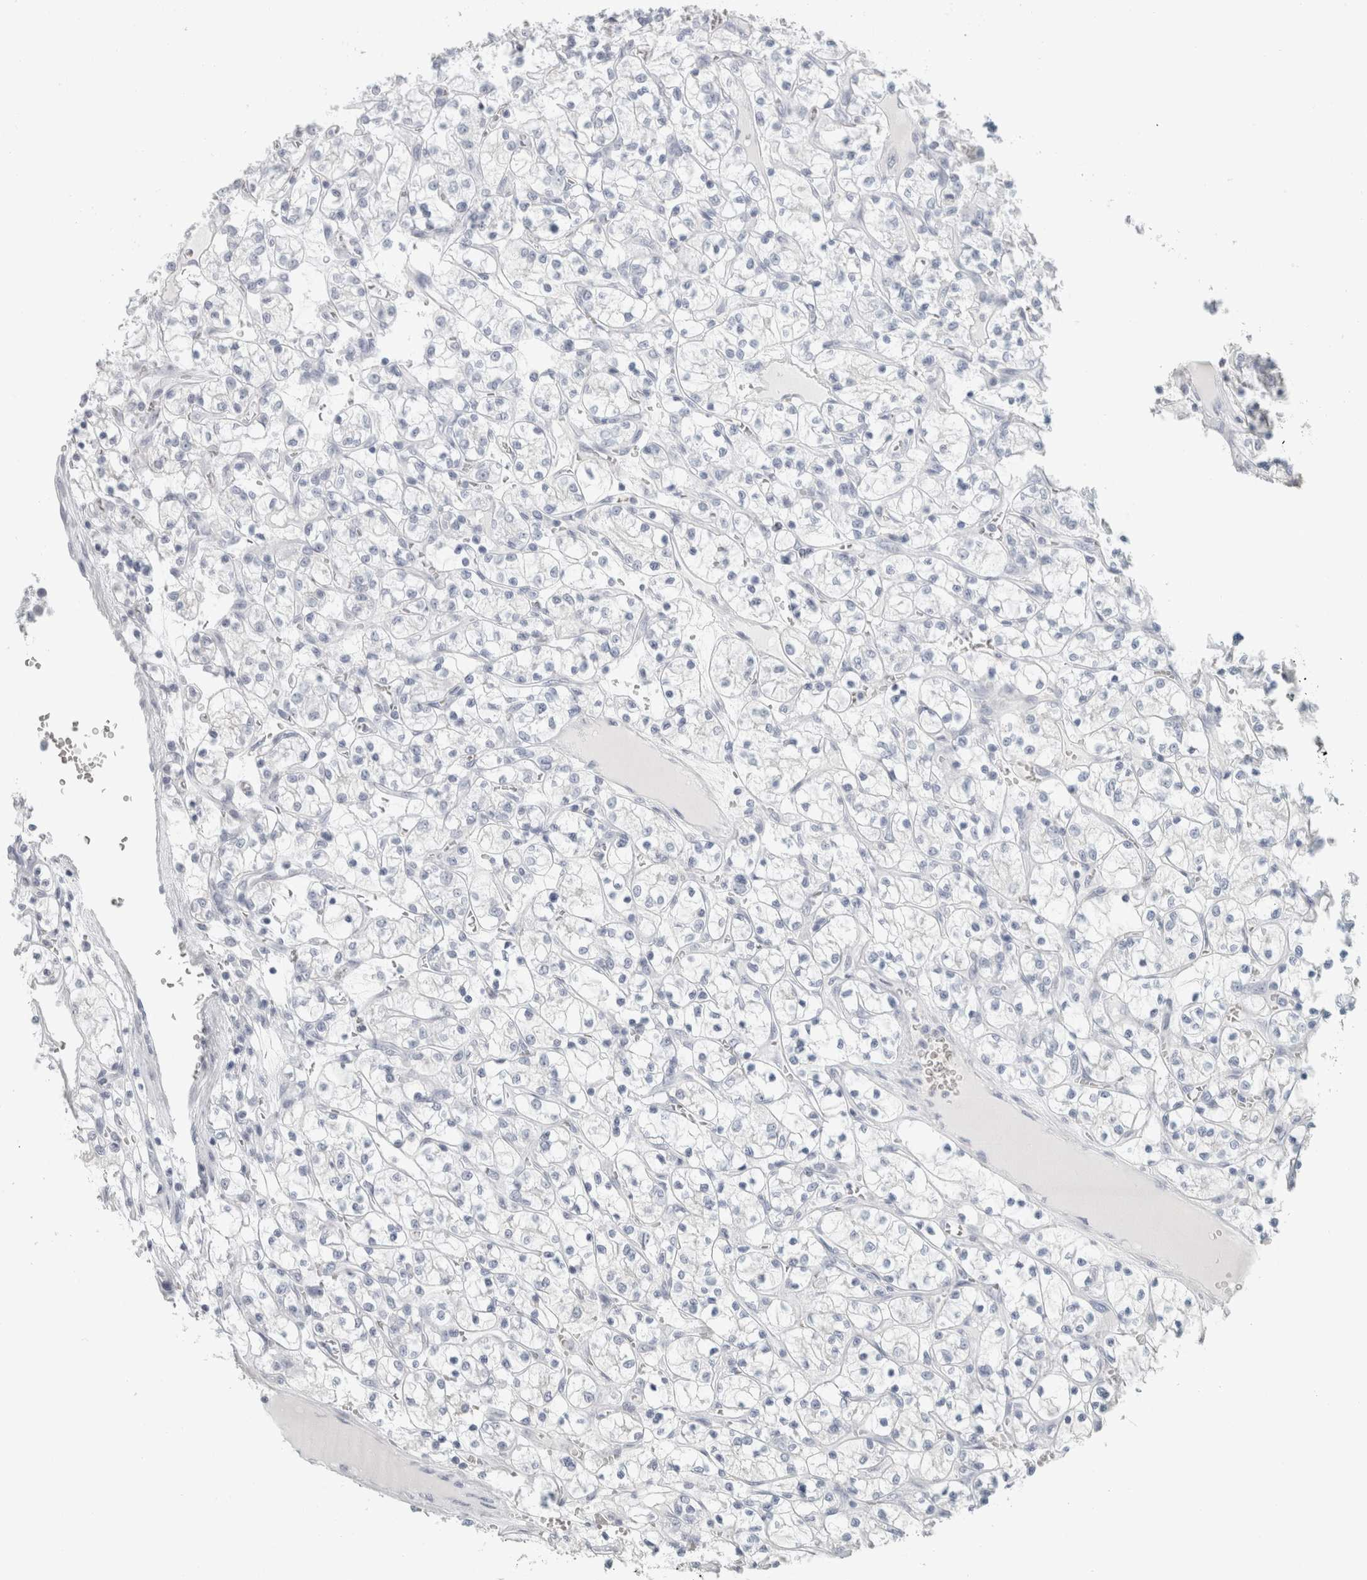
{"staining": {"intensity": "negative", "quantity": "none", "location": "none"}, "tissue": "renal cancer", "cell_type": "Tumor cells", "image_type": "cancer", "snomed": [{"axis": "morphology", "description": "Adenocarcinoma, NOS"}, {"axis": "topography", "description": "Kidney"}], "caption": "The micrograph displays no significant expression in tumor cells of adenocarcinoma (renal).", "gene": "SLC28A3", "patient": {"sex": "female", "age": 69}}